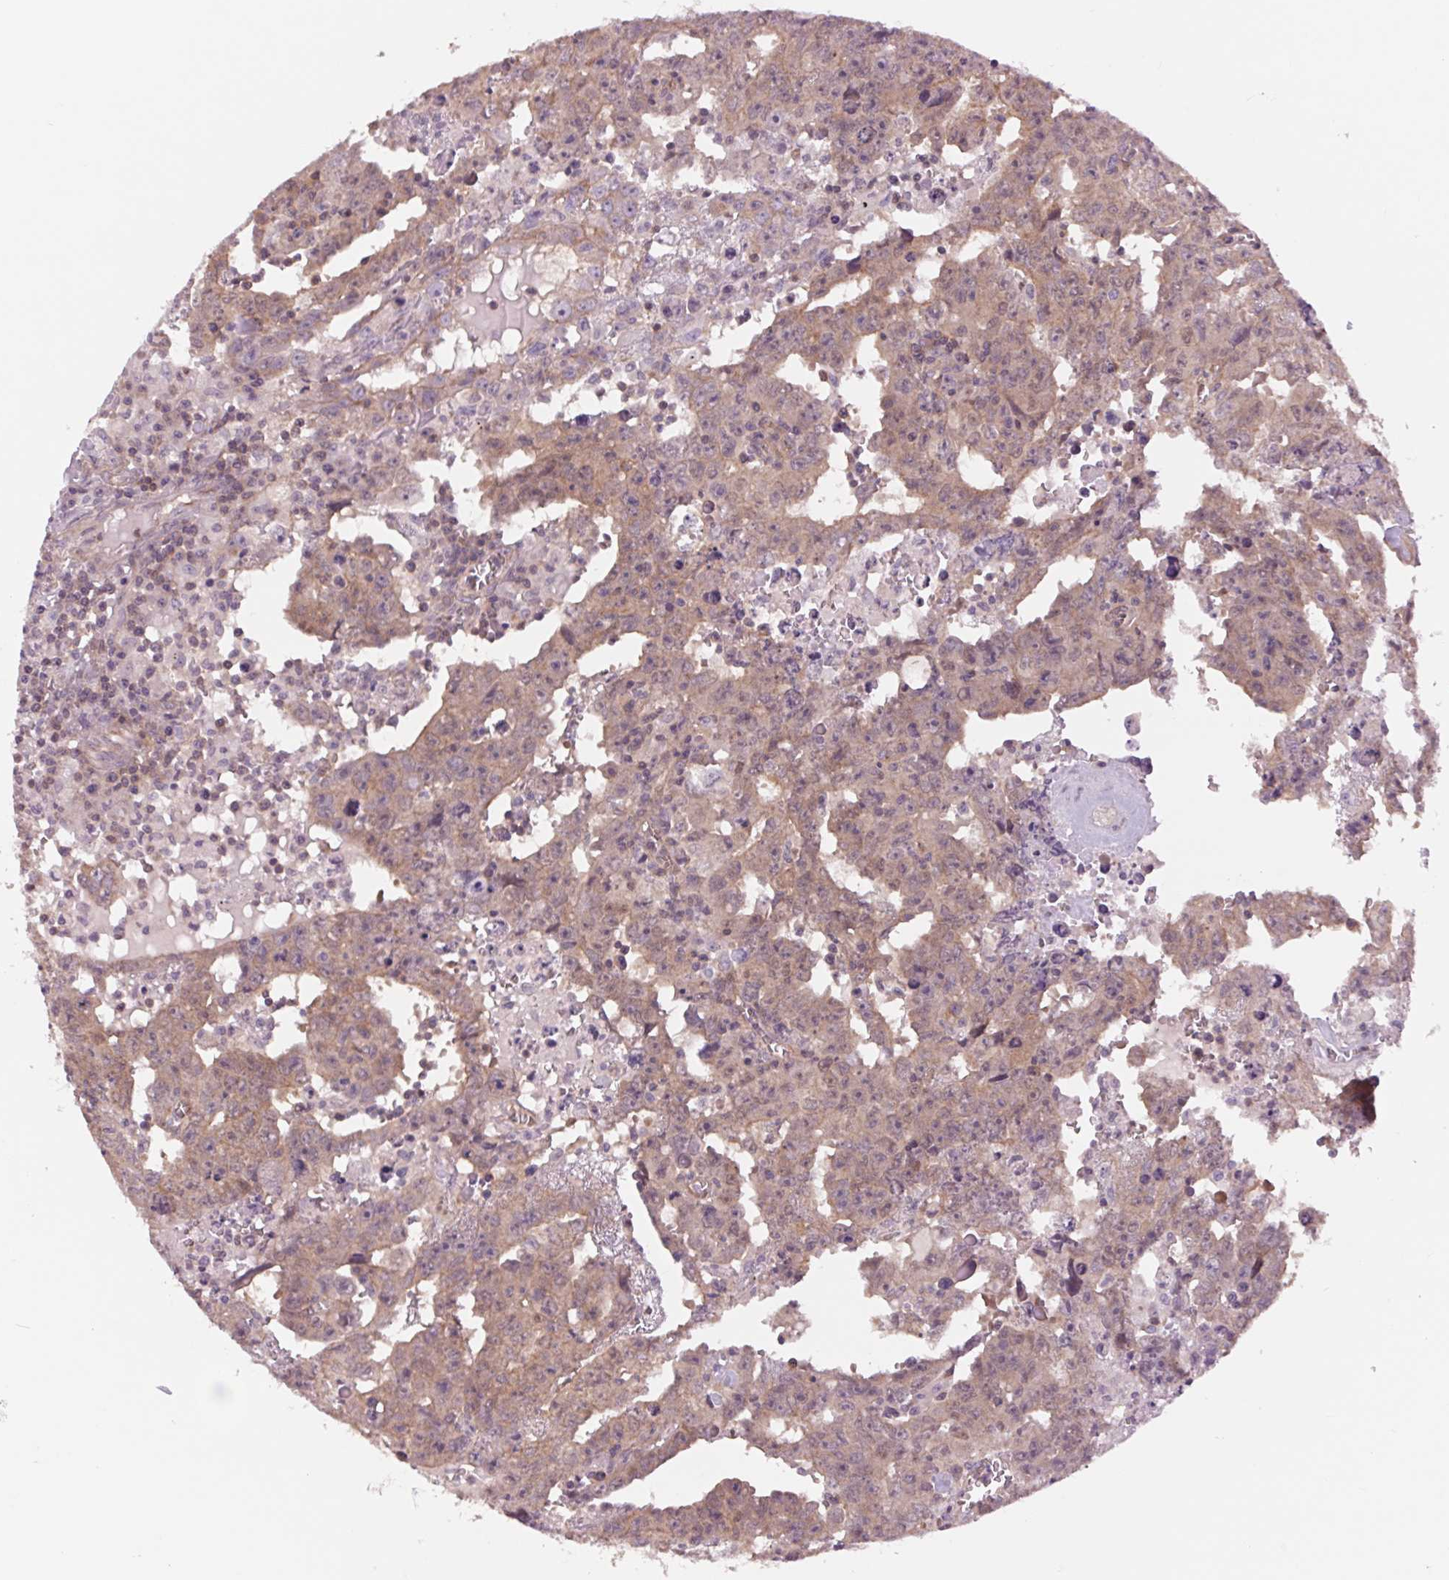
{"staining": {"intensity": "weak", "quantity": "<25%", "location": "cytoplasmic/membranous"}, "tissue": "testis cancer", "cell_type": "Tumor cells", "image_type": "cancer", "snomed": [{"axis": "morphology", "description": "Carcinoma, Embryonal, NOS"}, {"axis": "topography", "description": "Testis"}], "caption": "The IHC micrograph has no significant staining in tumor cells of testis cancer (embryonal carcinoma) tissue.", "gene": "SH3RF2", "patient": {"sex": "male", "age": 22}}